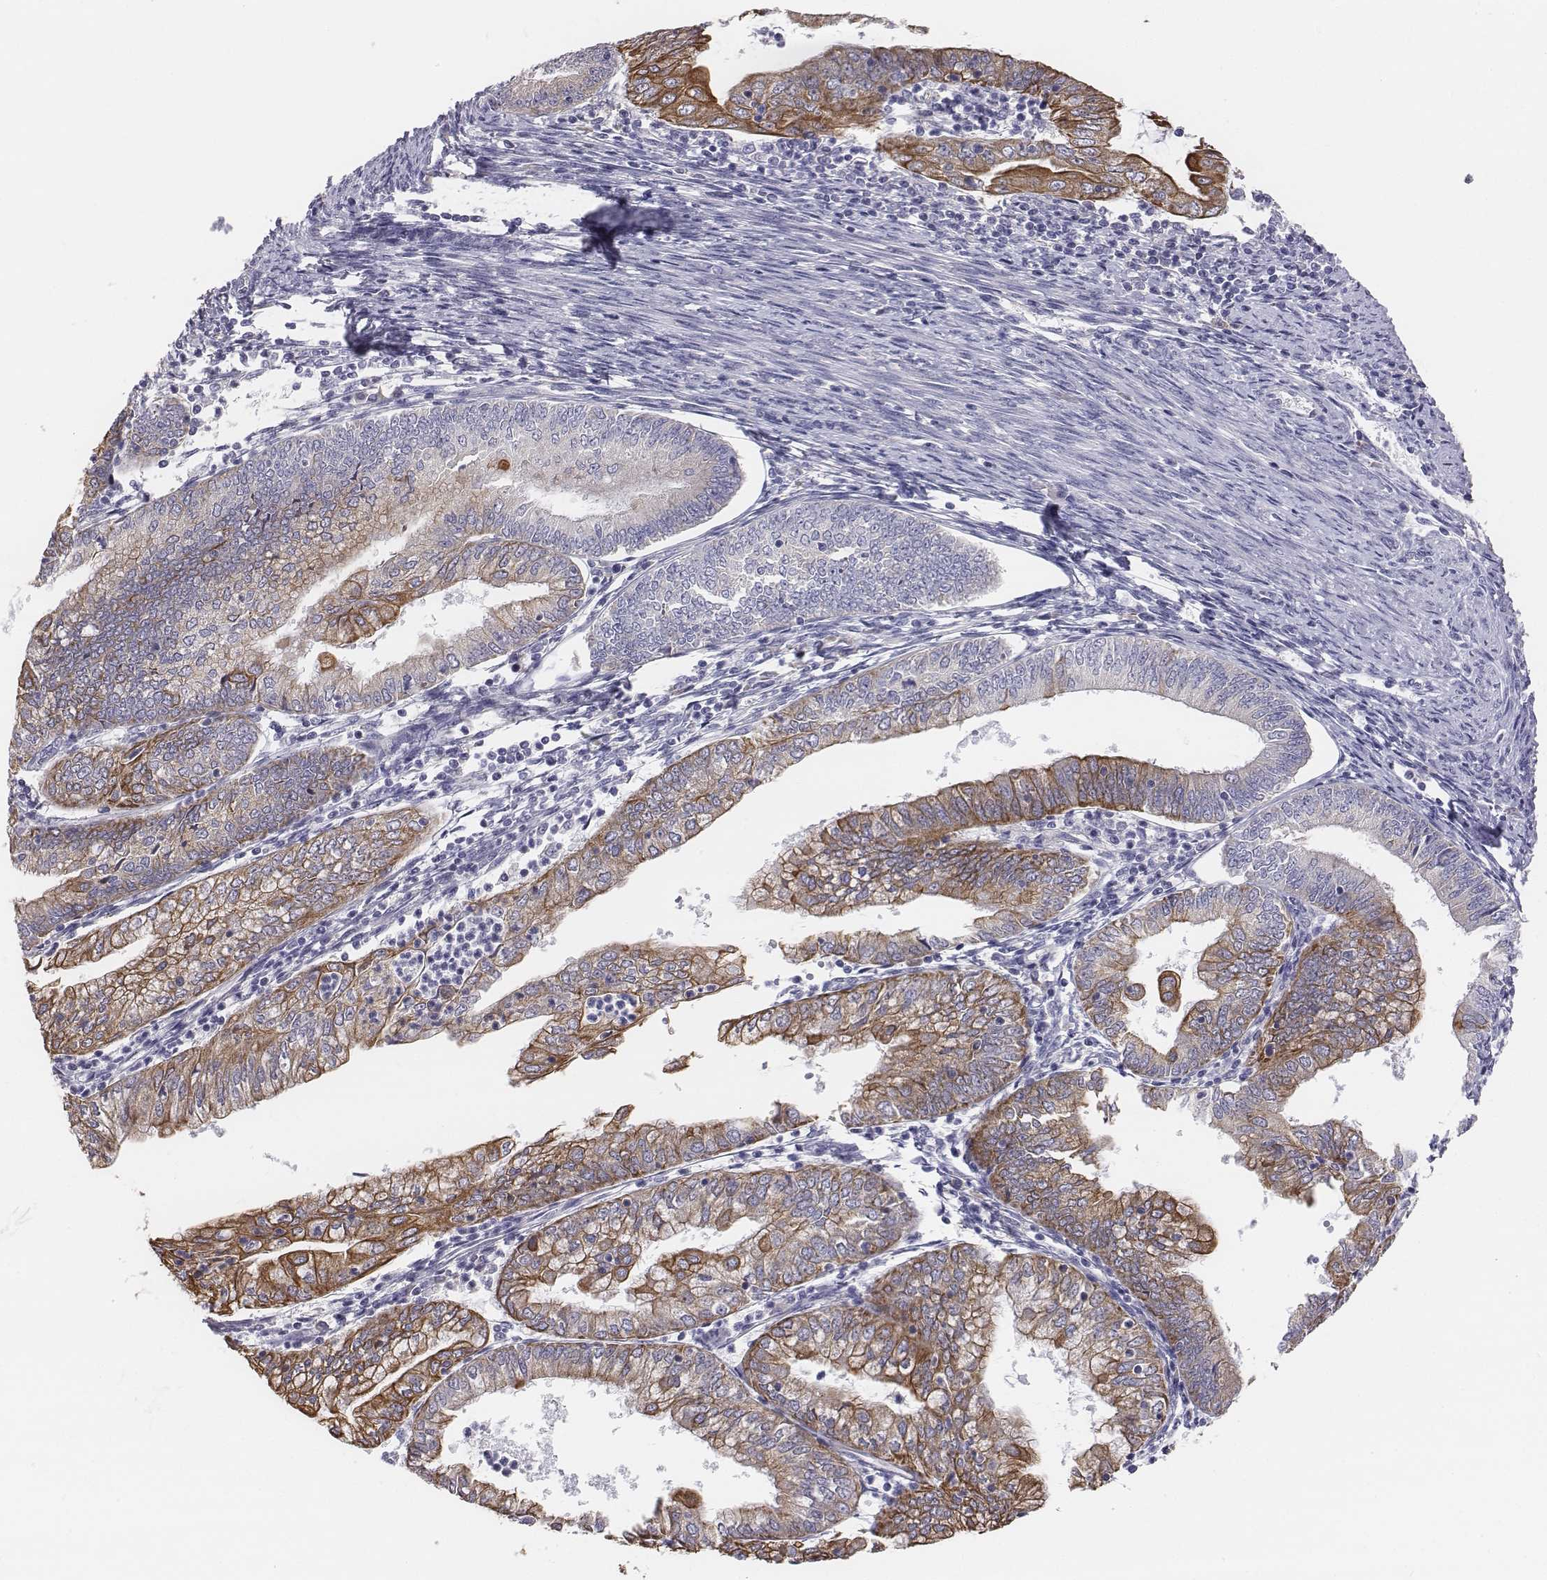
{"staining": {"intensity": "moderate", "quantity": "25%-75%", "location": "cytoplasmic/membranous"}, "tissue": "endometrial cancer", "cell_type": "Tumor cells", "image_type": "cancer", "snomed": [{"axis": "morphology", "description": "Adenocarcinoma, NOS"}, {"axis": "topography", "description": "Endometrium"}], "caption": "Immunohistochemical staining of endometrial cancer reveals moderate cytoplasmic/membranous protein staining in approximately 25%-75% of tumor cells.", "gene": "CHST14", "patient": {"sex": "female", "age": 55}}